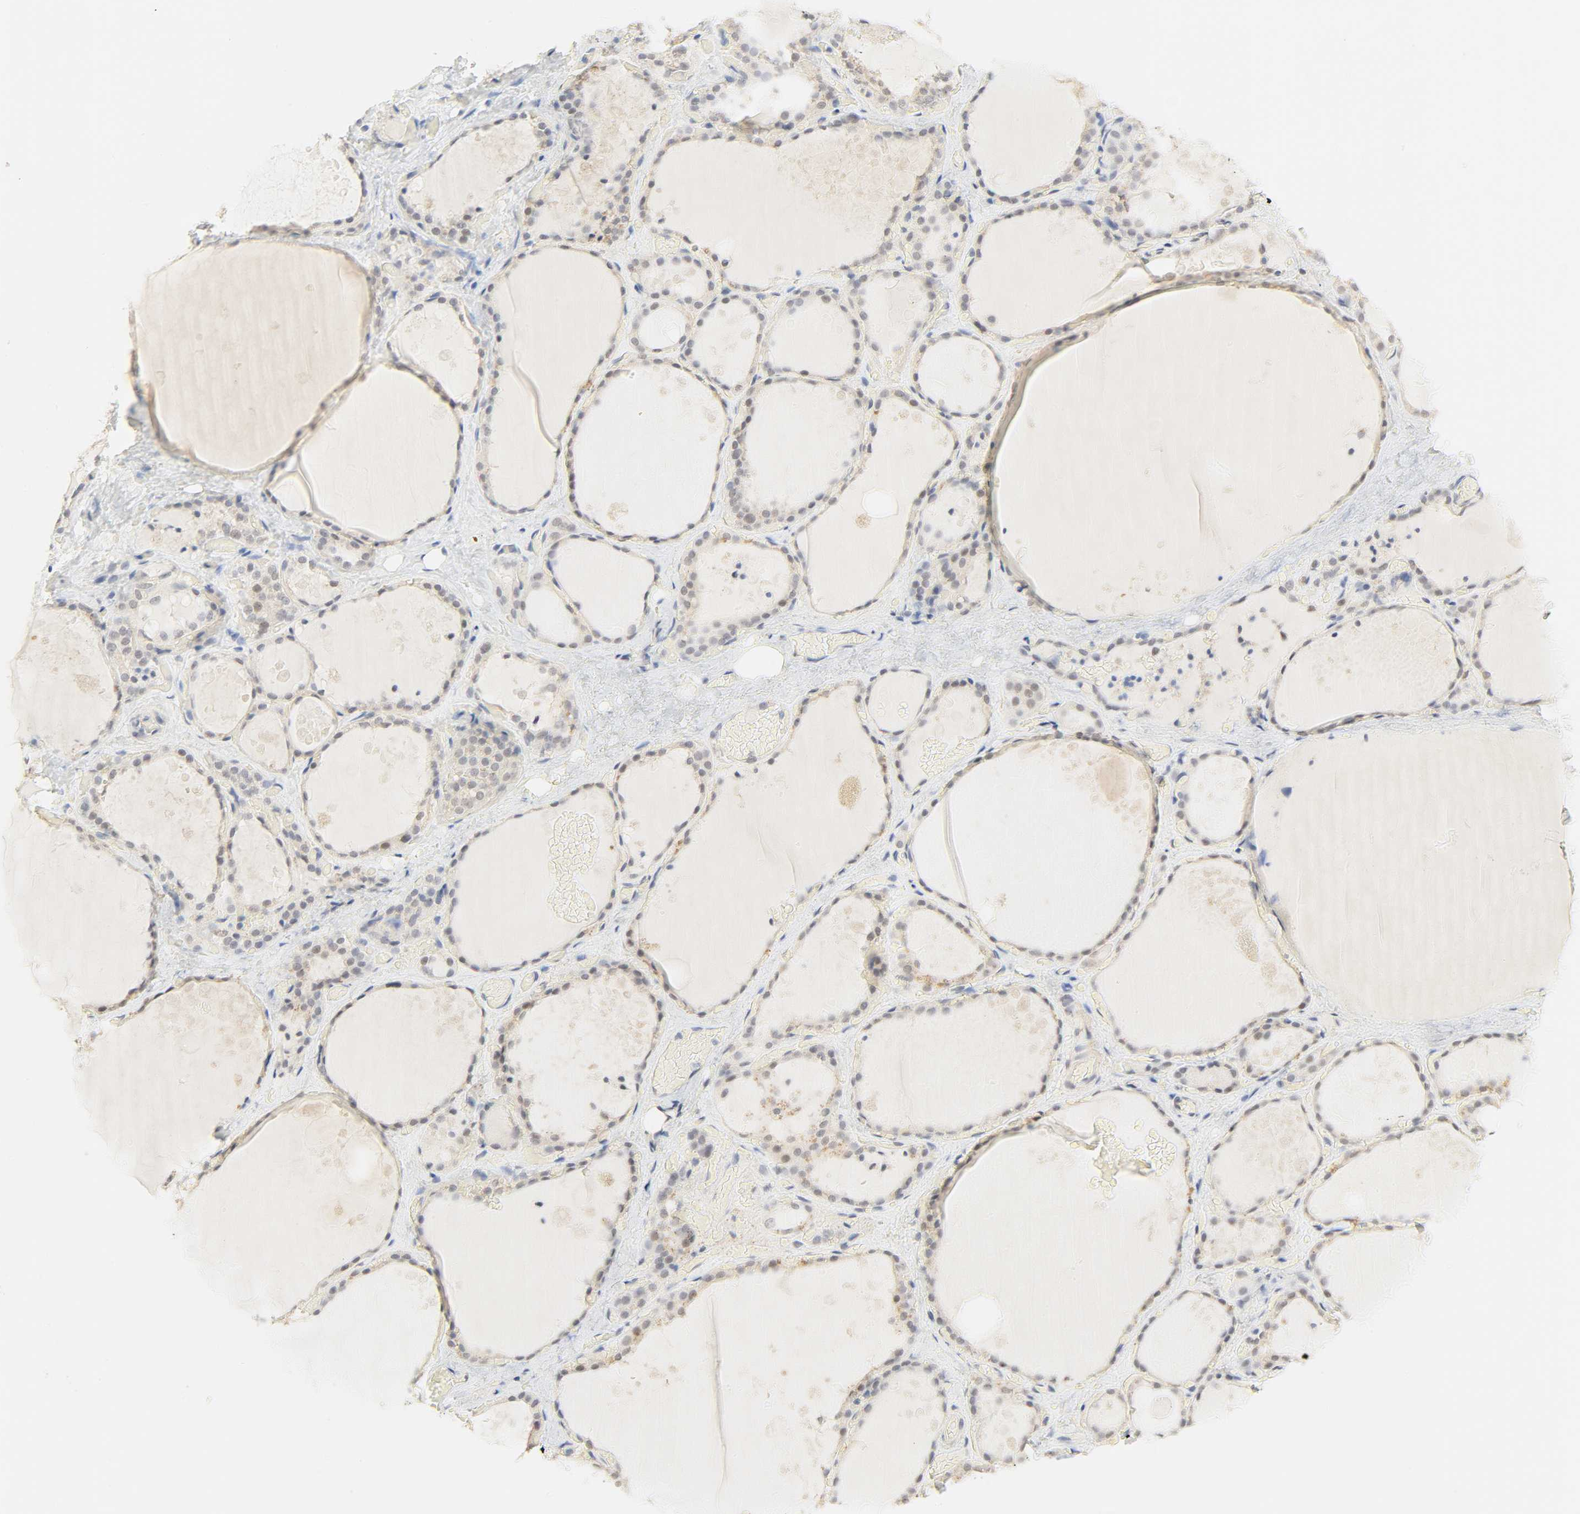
{"staining": {"intensity": "weak", "quantity": "25%-75%", "location": "cytoplasmic/membranous"}, "tissue": "thyroid gland", "cell_type": "Glandular cells", "image_type": "normal", "snomed": [{"axis": "morphology", "description": "Normal tissue, NOS"}, {"axis": "topography", "description": "Thyroid gland"}], "caption": "Thyroid gland stained for a protein (brown) reveals weak cytoplasmic/membranous positive positivity in approximately 25%-75% of glandular cells.", "gene": "ACSS2", "patient": {"sex": "male", "age": 61}}